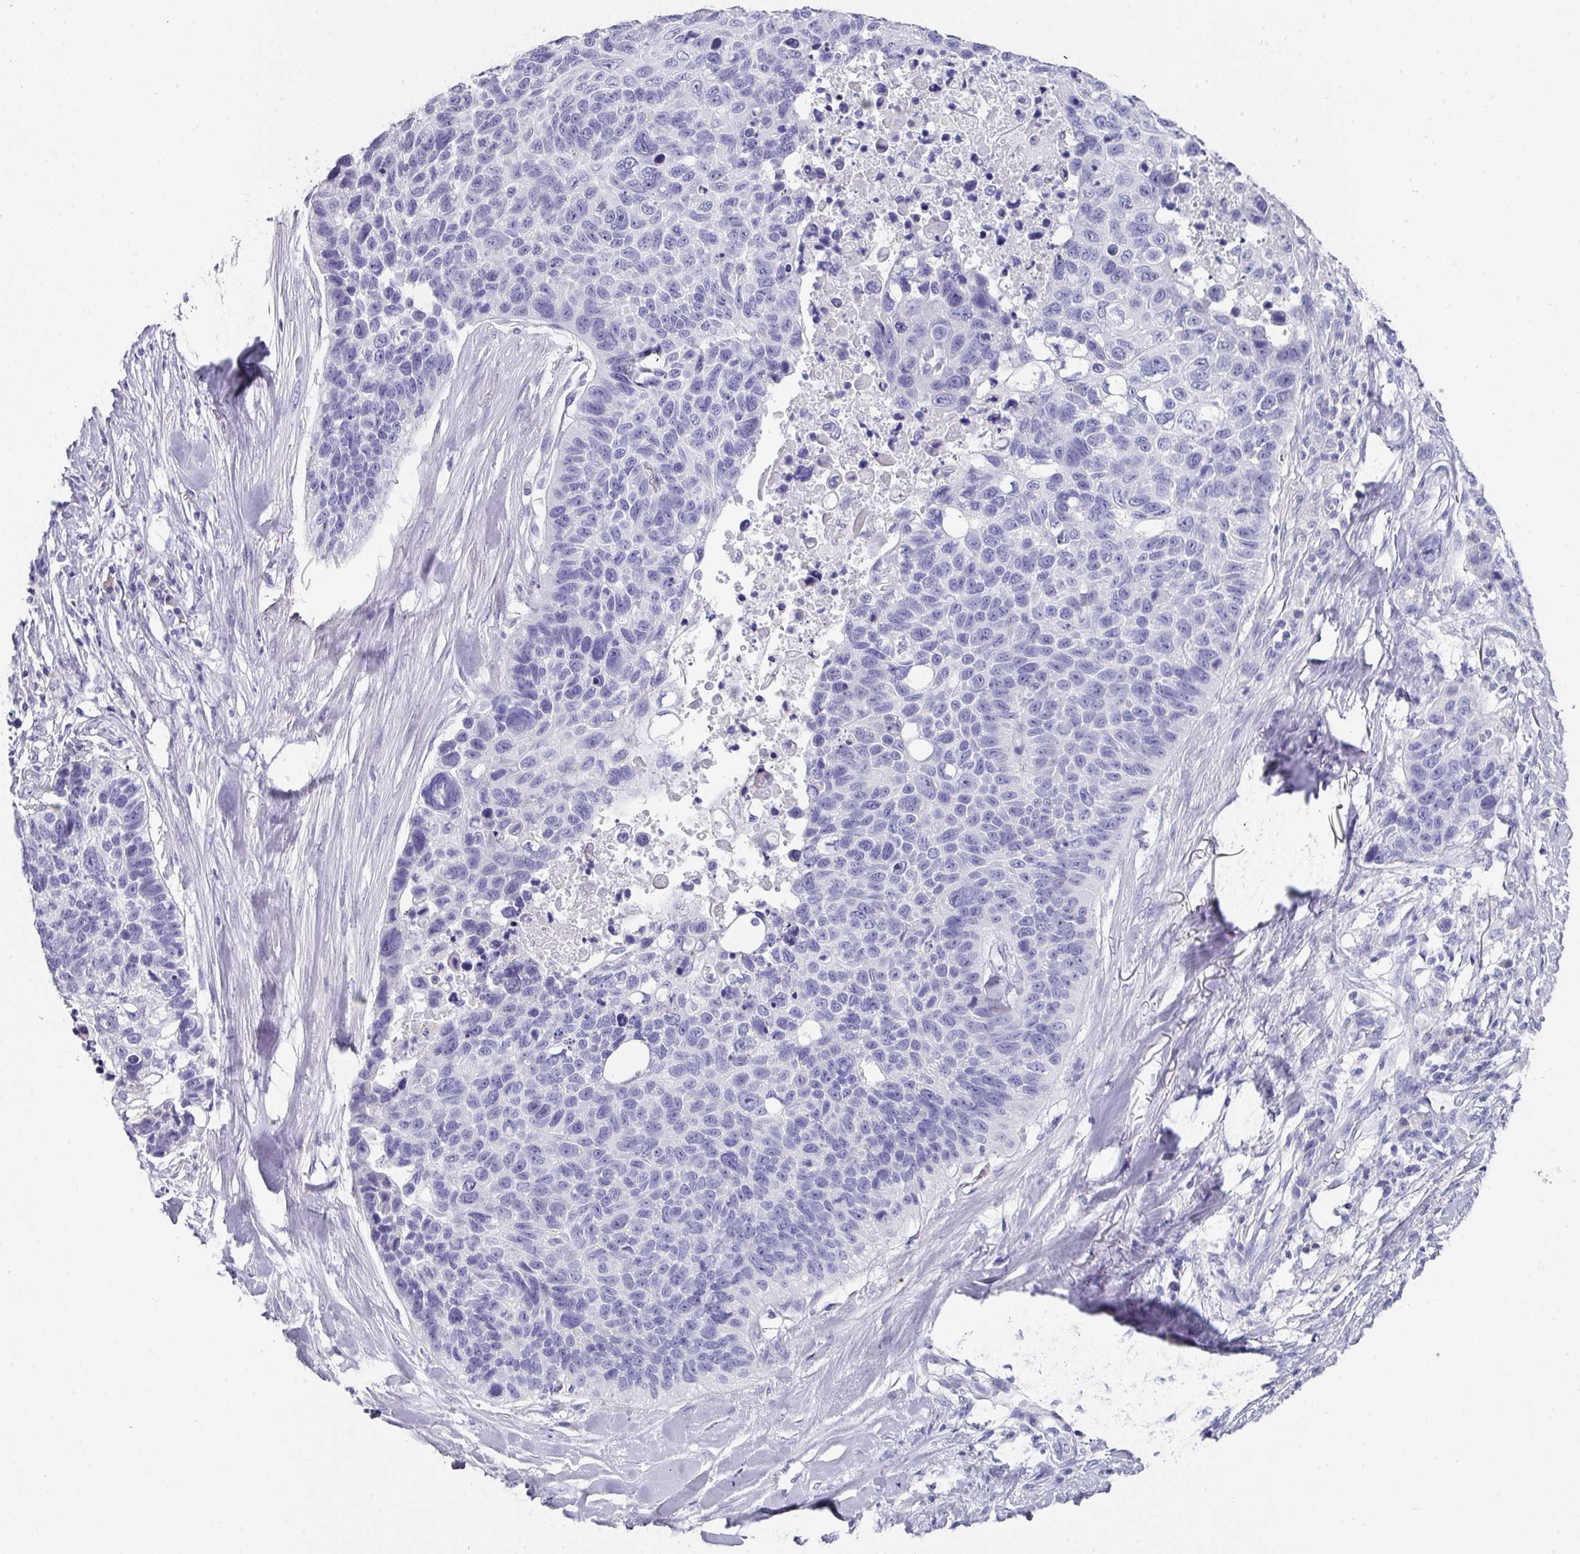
{"staining": {"intensity": "negative", "quantity": "none", "location": "none"}, "tissue": "lung cancer", "cell_type": "Tumor cells", "image_type": "cancer", "snomed": [{"axis": "morphology", "description": "Squamous cell carcinoma, NOS"}, {"axis": "topography", "description": "Lung"}], "caption": "Tumor cells show no significant protein positivity in lung cancer.", "gene": "DEFB115", "patient": {"sex": "male", "age": 62}}